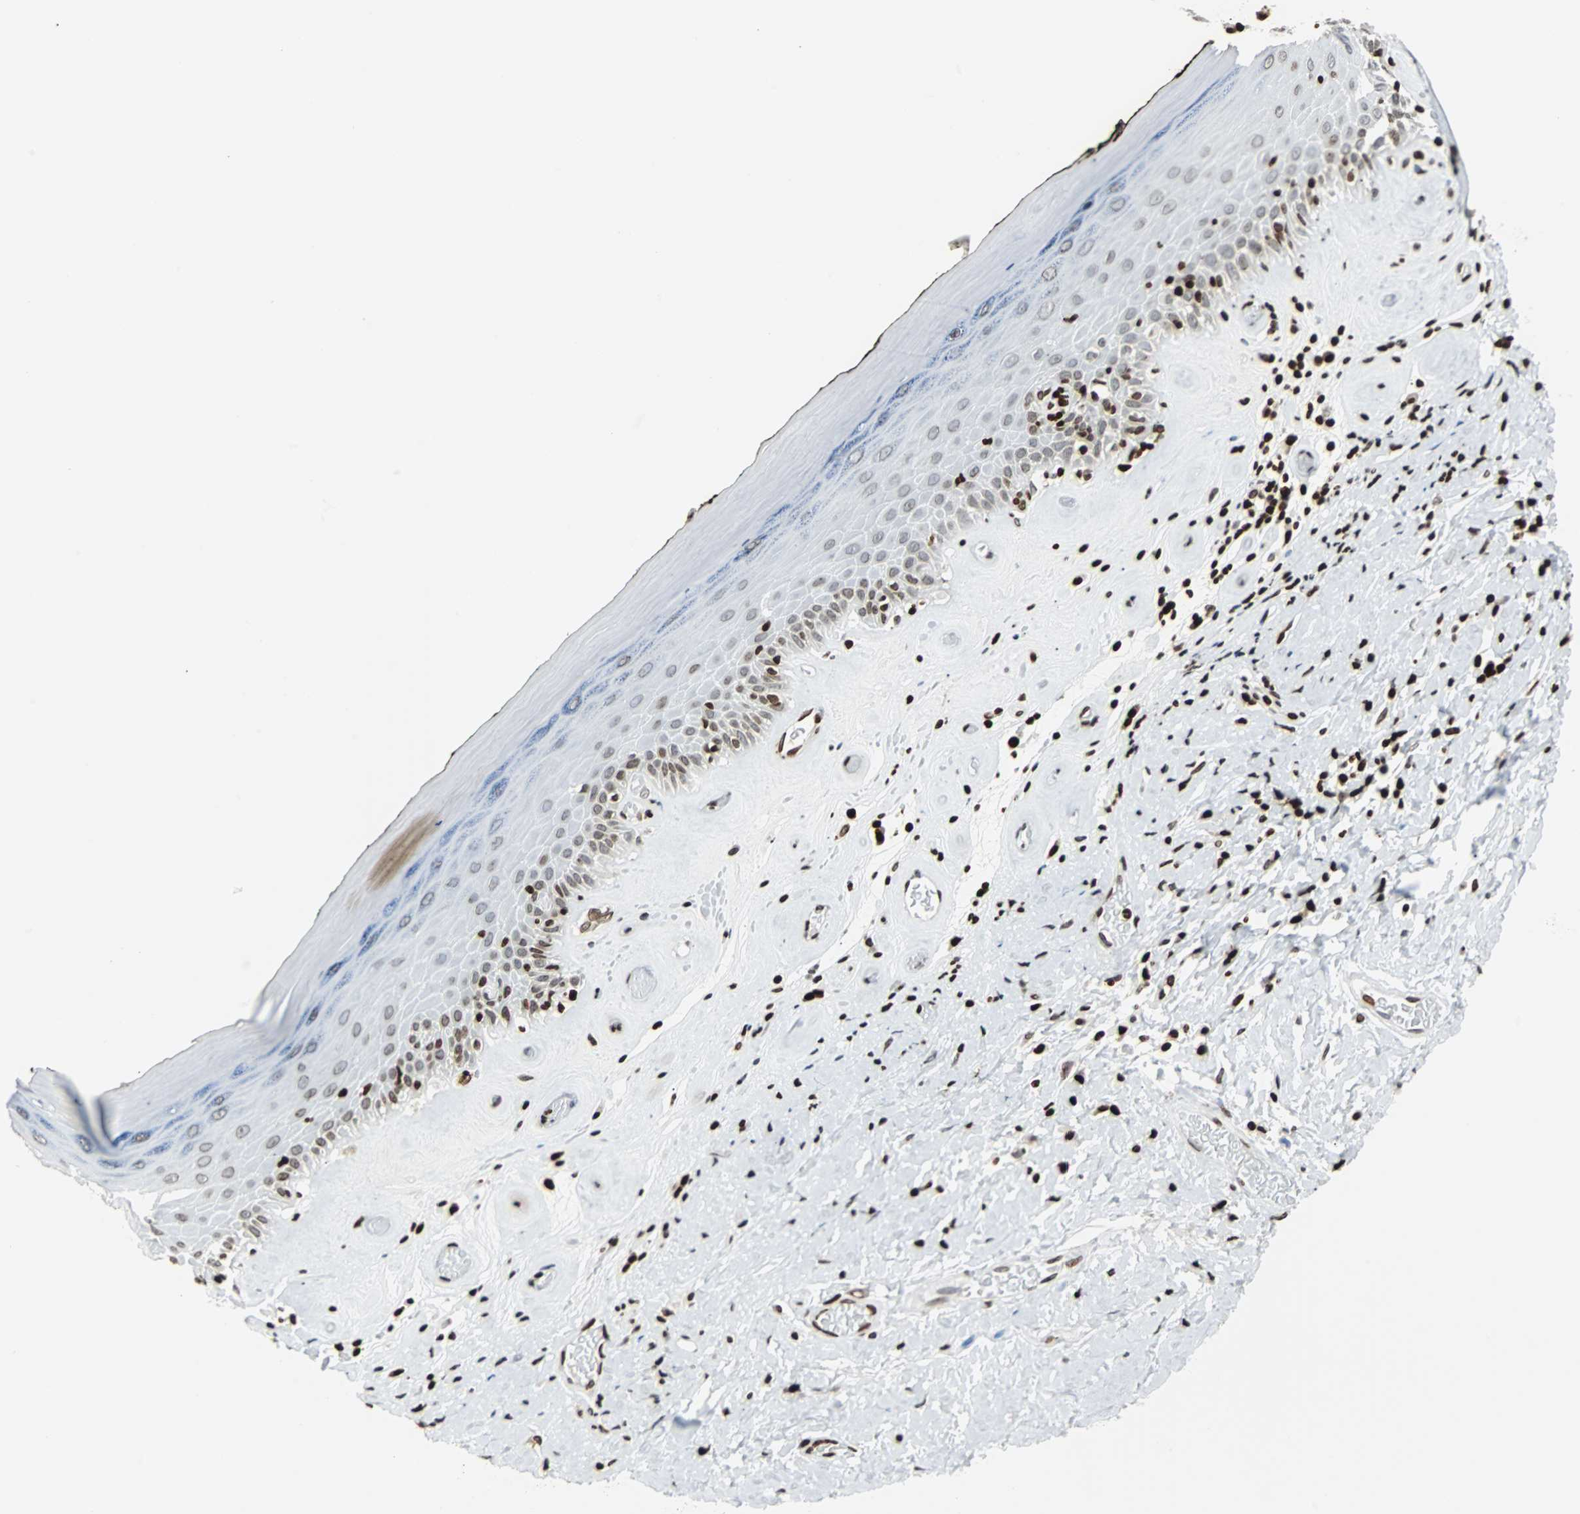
{"staining": {"intensity": "moderate", "quantity": "25%-75%", "location": "nuclear"}, "tissue": "skin", "cell_type": "Epidermal cells", "image_type": "normal", "snomed": [{"axis": "morphology", "description": "Normal tissue, NOS"}, {"axis": "morphology", "description": "Inflammation, NOS"}, {"axis": "topography", "description": "Vulva"}], "caption": "Unremarkable skin was stained to show a protein in brown. There is medium levels of moderate nuclear expression in about 25%-75% of epidermal cells. (Brightfield microscopy of DAB IHC at high magnification).", "gene": "ZNF131", "patient": {"sex": "female", "age": 84}}